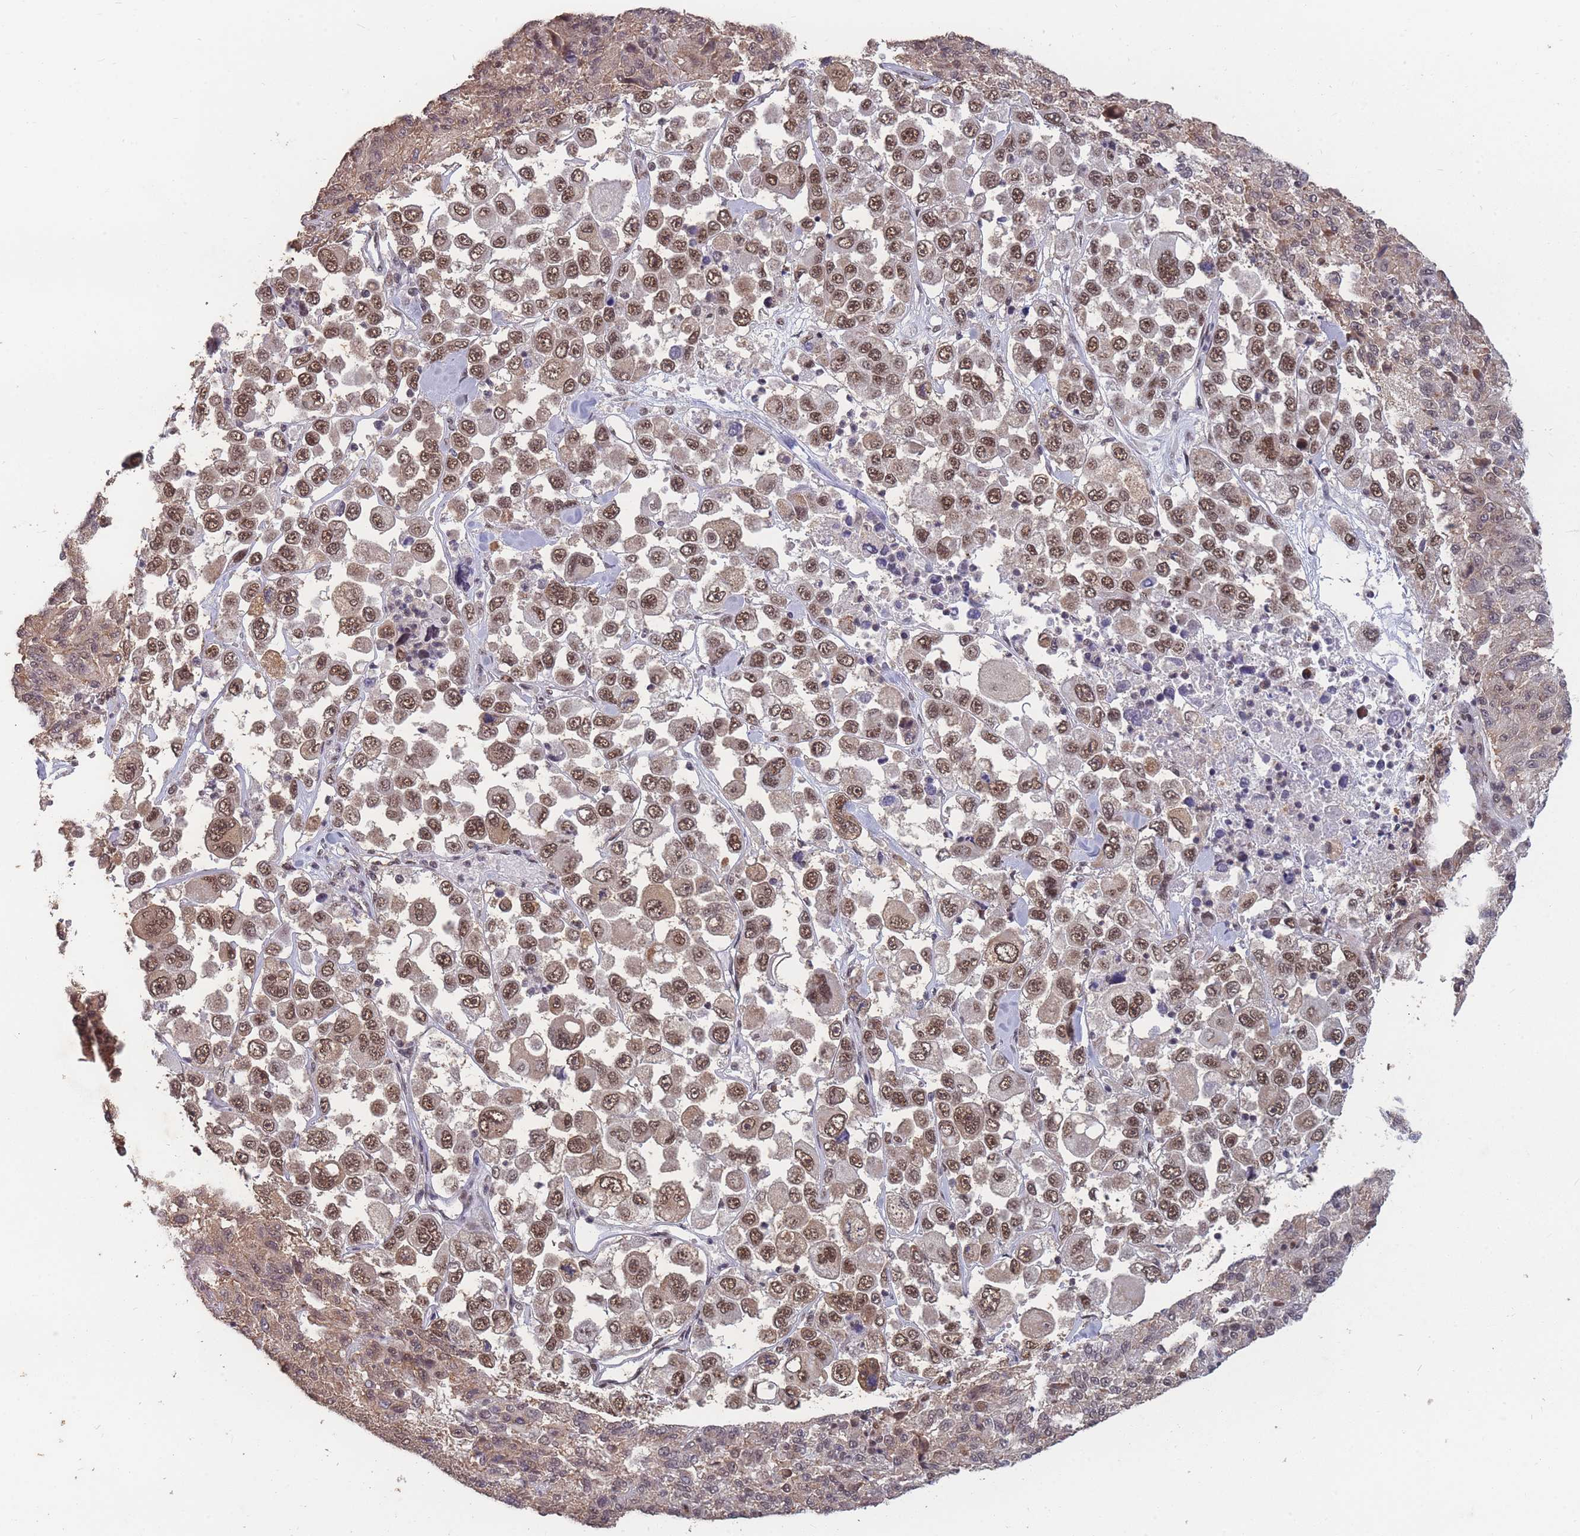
{"staining": {"intensity": "moderate", "quantity": ">75%", "location": "nuclear"}, "tissue": "melanoma", "cell_type": "Tumor cells", "image_type": "cancer", "snomed": [{"axis": "morphology", "description": "Malignant melanoma, Metastatic site"}, {"axis": "topography", "description": "Lymph node"}], "caption": "A medium amount of moderate nuclear staining is present in approximately >75% of tumor cells in malignant melanoma (metastatic site) tissue.", "gene": "SNRPA1", "patient": {"sex": "female", "age": 54}}